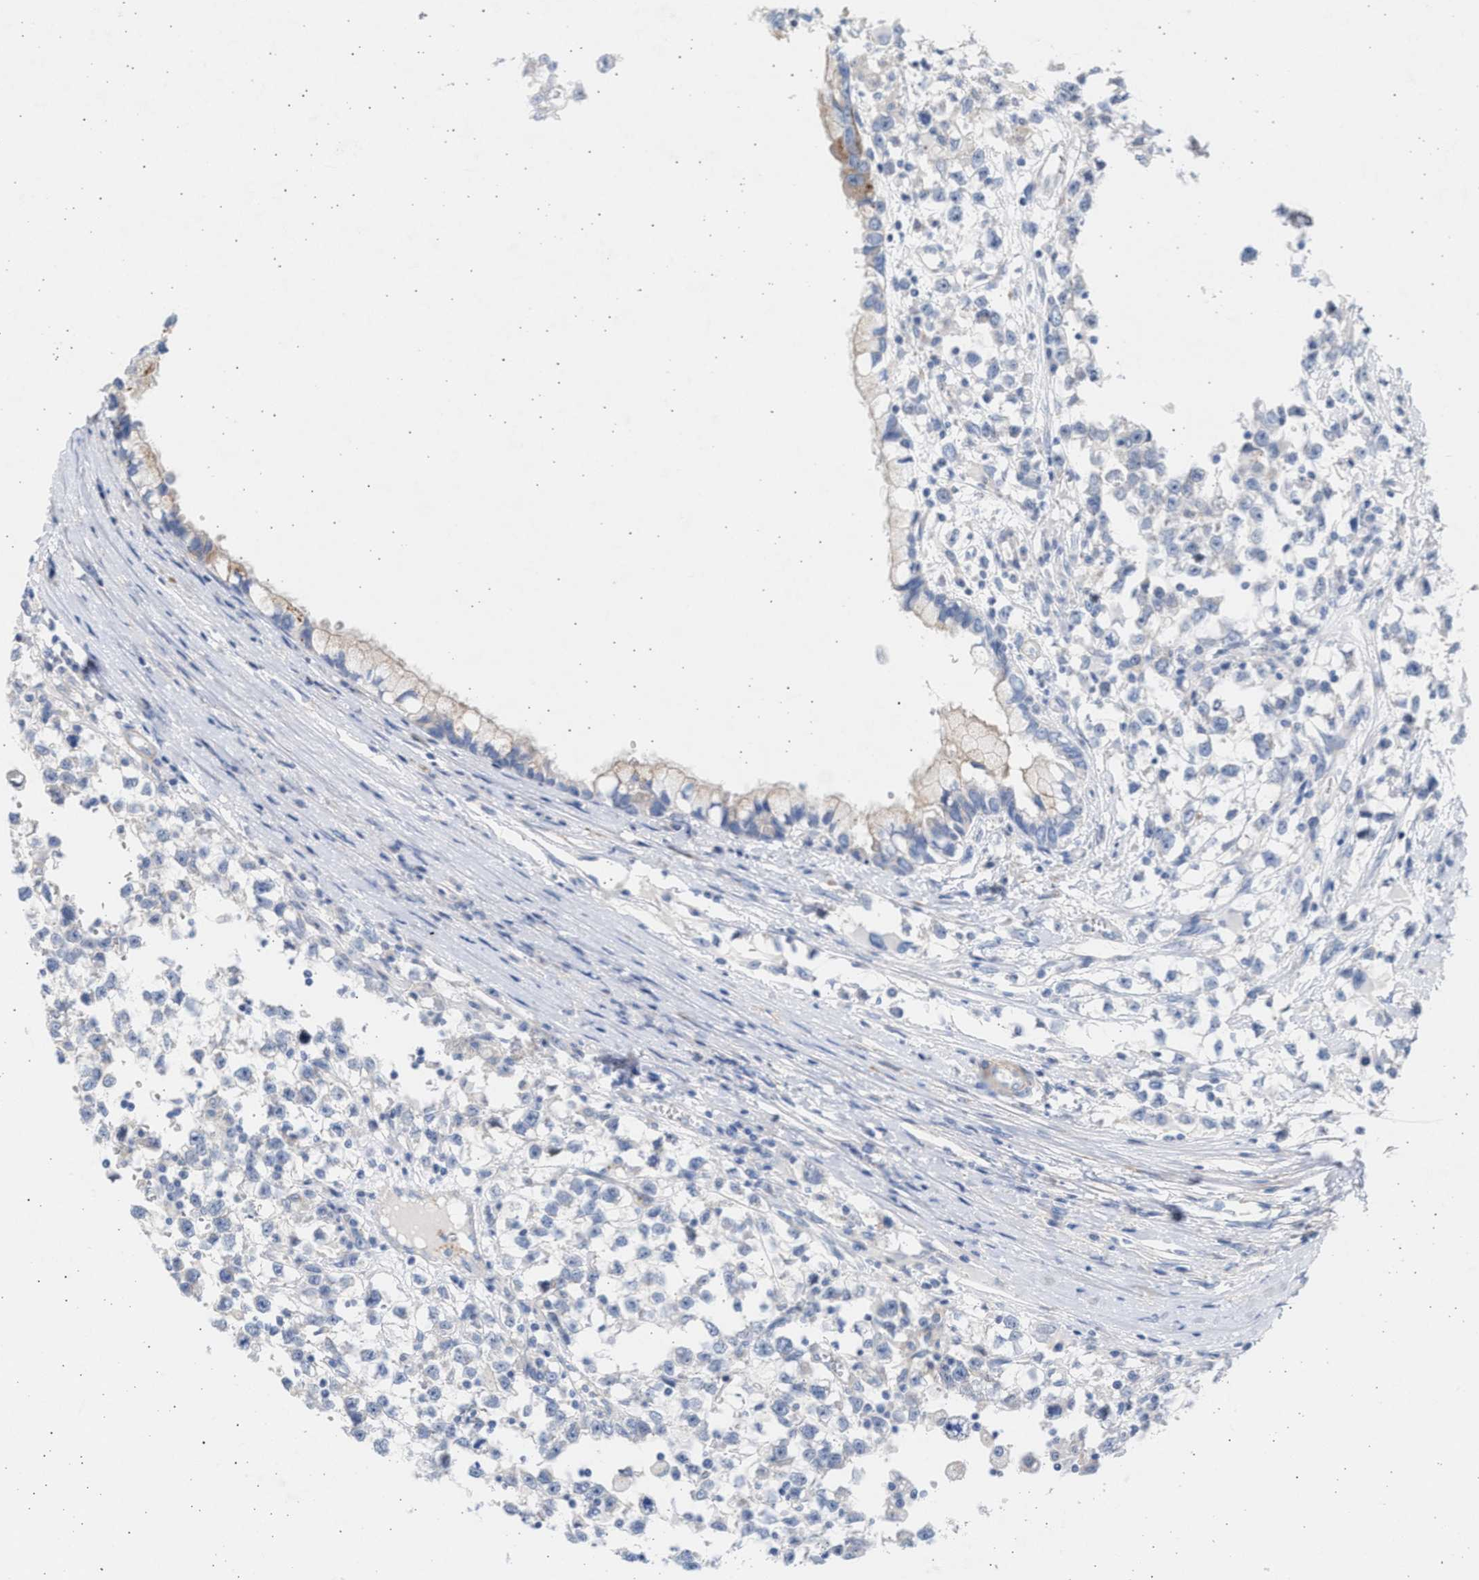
{"staining": {"intensity": "negative", "quantity": "none", "location": "none"}, "tissue": "testis cancer", "cell_type": "Tumor cells", "image_type": "cancer", "snomed": [{"axis": "morphology", "description": "Seminoma, NOS"}, {"axis": "morphology", "description": "Carcinoma, Embryonal, NOS"}, {"axis": "topography", "description": "Testis"}], "caption": "Immunohistochemistry (IHC) of embryonal carcinoma (testis) shows no expression in tumor cells.", "gene": "NBR1", "patient": {"sex": "male", "age": 51}}